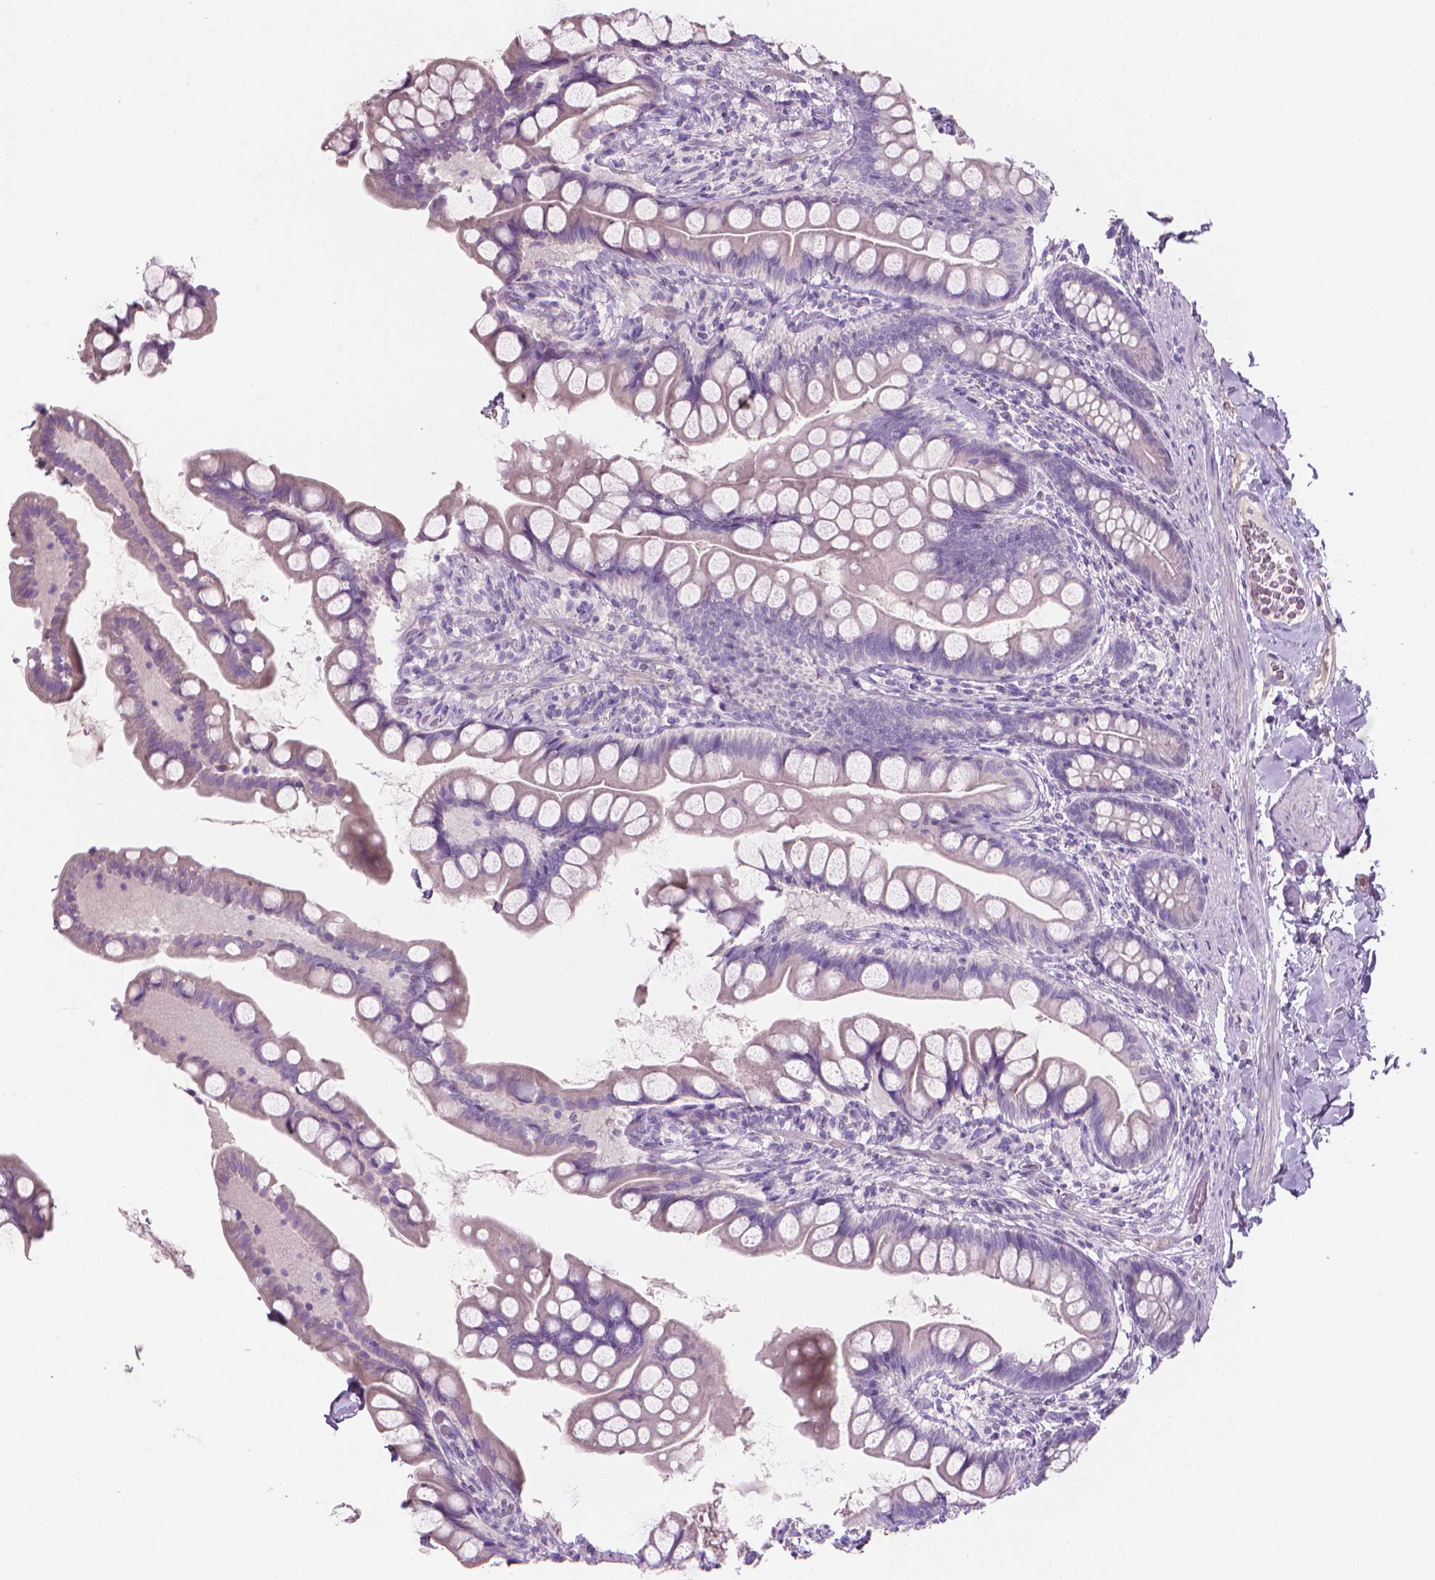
{"staining": {"intensity": "negative", "quantity": "none", "location": "none"}, "tissue": "small intestine", "cell_type": "Glandular cells", "image_type": "normal", "snomed": [{"axis": "morphology", "description": "Normal tissue, NOS"}, {"axis": "topography", "description": "Small intestine"}], "caption": "The immunohistochemistry image has no significant expression in glandular cells of small intestine. (DAB IHC, high magnification).", "gene": "CABCOCO1", "patient": {"sex": "male", "age": 70}}